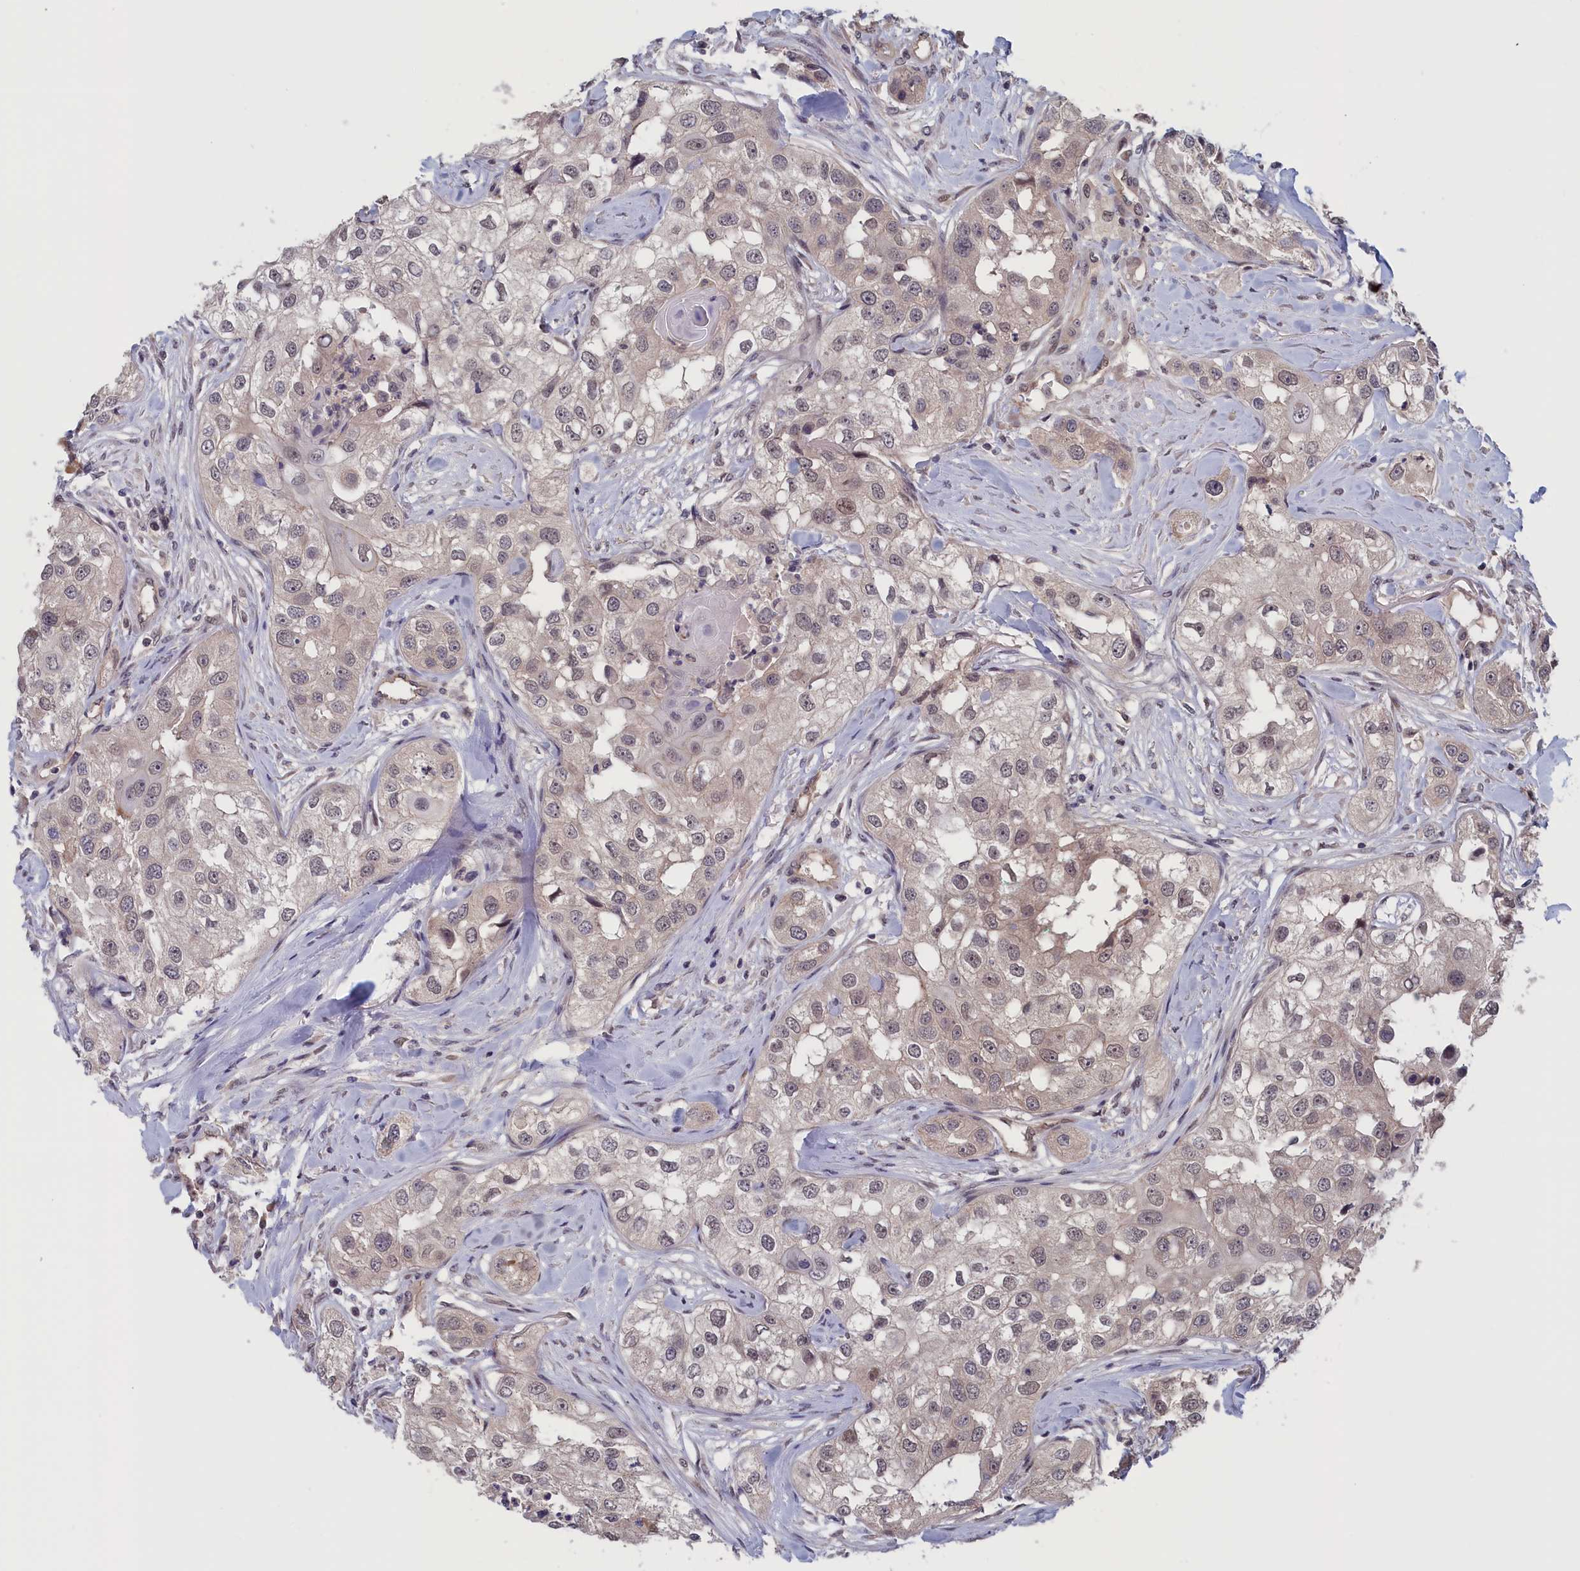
{"staining": {"intensity": "weak", "quantity": "<25%", "location": "cytoplasmic/membranous"}, "tissue": "head and neck cancer", "cell_type": "Tumor cells", "image_type": "cancer", "snomed": [{"axis": "morphology", "description": "Normal tissue, NOS"}, {"axis": "morphology", "description": "Squamous cell carcinoma, NOS"}, {"axis": "topography", "description": "Skeletal muscle"}, {"axis": "topography", "description": "Head-Neck"}], "caption": "Human head and neck cancer (squamous cell carcinoma) stained for a protein using immunohistochemistry (IHC) displays no positivity in tumor cells.", "gene": "PLP2", "patient": {"sex": "male", "age": 51}}